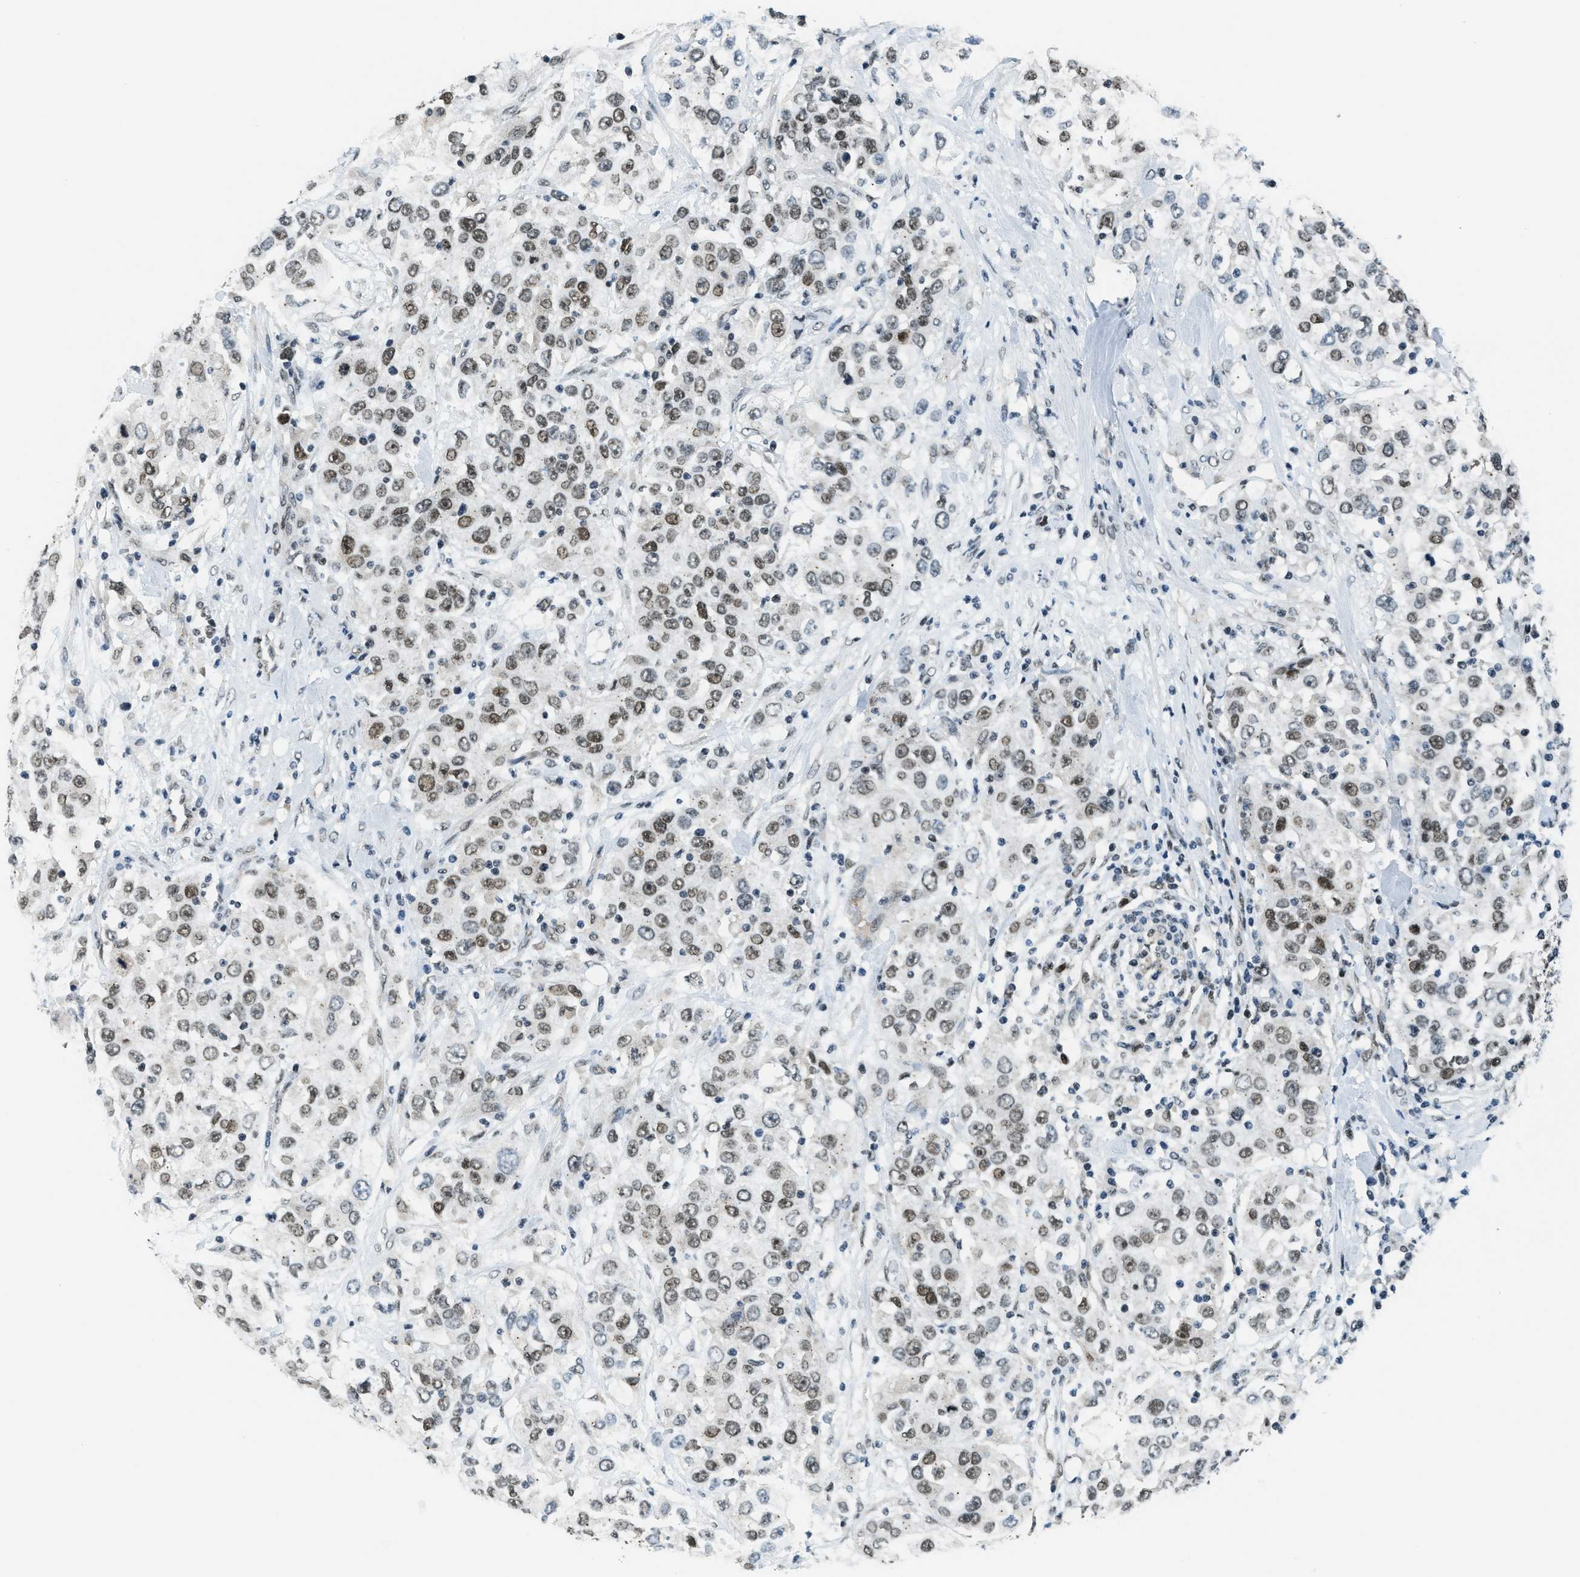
{"staining": {"intensity": "moderate", "quantity": "25%-75%", "location": "nuclear"}, "tissue": "urothelial cancer", "cell_type": "Tumor cells", "image_type": "cancer", "snomed": [{"axis": "morphology", "description": "Urothelial carcinoma, High grade"}, {"axis": "topography", "description": "Urinary bladder"}], "caption": "Protein expression by immunohistochemistry shows moderate nuclear positivity in about 25%-75% of tumor cells in high-grade urothelial carcinoma. (IHC, brightfield microscopy, high magnification).", "gene": "KLF6", "patient": {"sex": "female", "age": 80}}